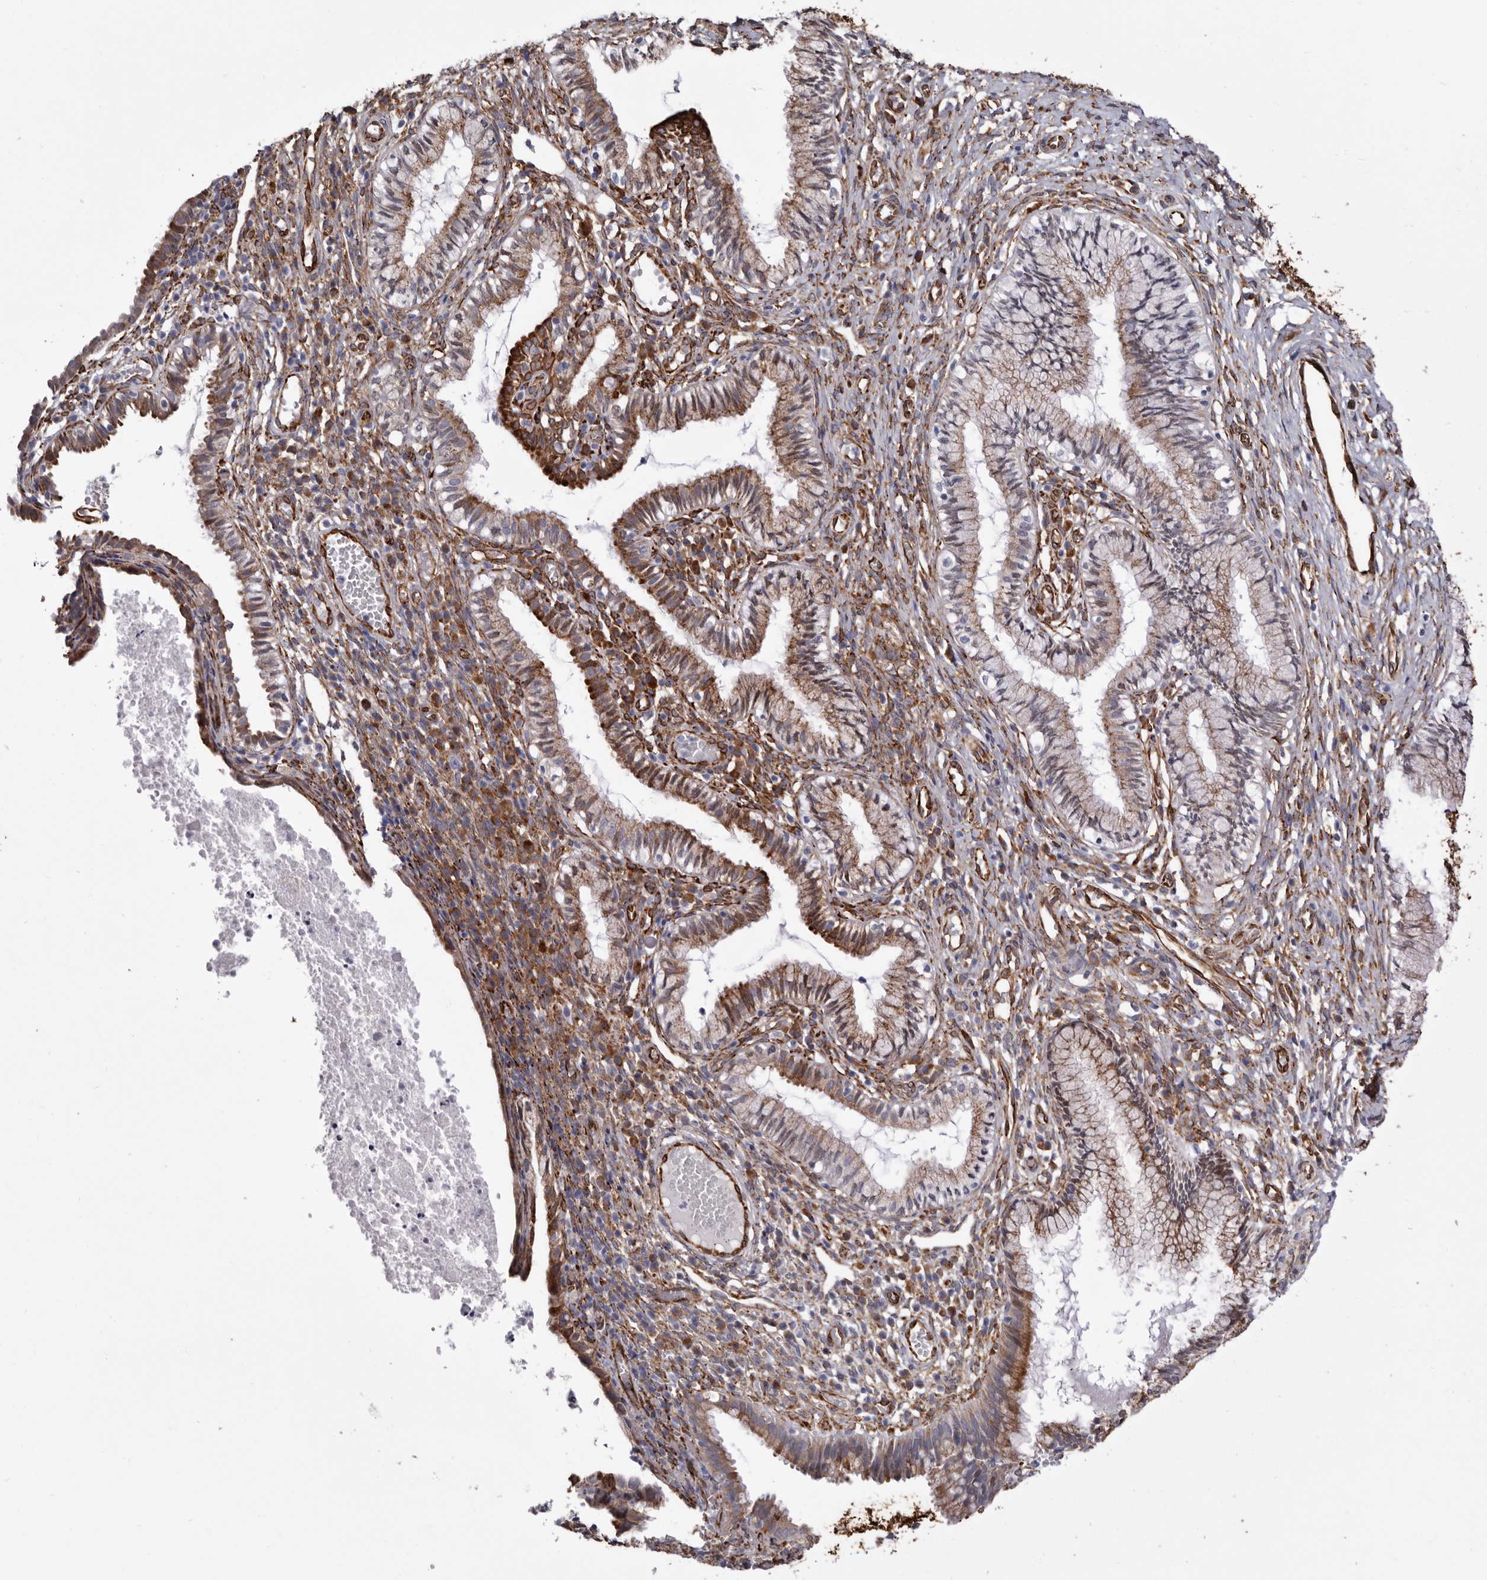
{"staining": {"intensity": "moderate", "quantity": ">75%", "location": "cytoplasmic/membranous"}, "tissue": "cervix", "cell_type": "Glandular cells", "image_type": "normal", "snomed": [{"axis": "morphology", "description": "Normal tissue, NOS"}, {"axis": "topography", "description": "Cervix"}], "caption": "Protein analysis of normal cervix shows moderate cytoplasmic/membranous positivity in approximately >75% of glandular cells.", "gene": "SEMA3E", "patient": {"sex": "female", "age": 27}}